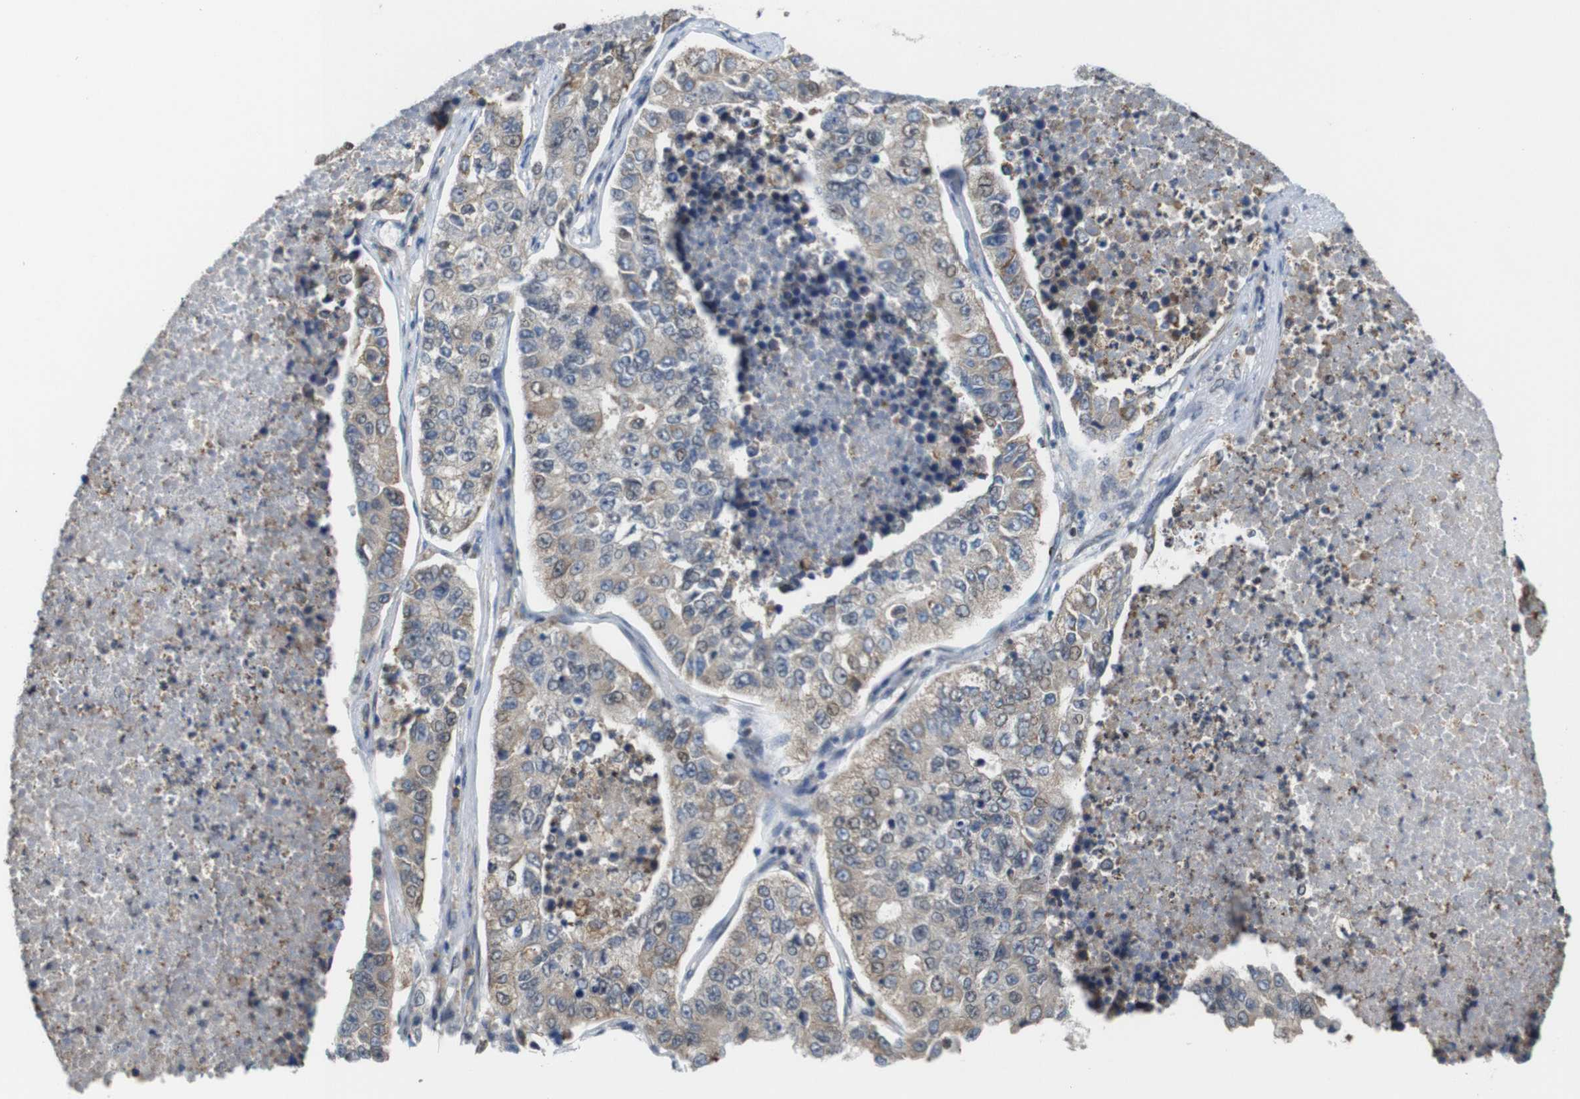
{"staining": {"intensity": "weak", "quantity": ">75%", "location": "cytoplasmic/membranous,nuclear"}, "tissue": "lung cancer", "cell_type": "Tumor cells", "image_type": "cancer", "snomed": [{"axis": "morphology", "description": "Adenocarcinoma, NOS"}, {"axis": "topography", "description": "Lung"}], "caption": "Lung cancer (adenocarcinoma) stained with DAB IHC reveals low levels of weak cytoplasmic/membranous and nuclear positivity in about >75% of tumor cells. Nuclei are stained in blue.", "gene": "PNMA8A", "patient": {"sex": "male", "age": 49}}